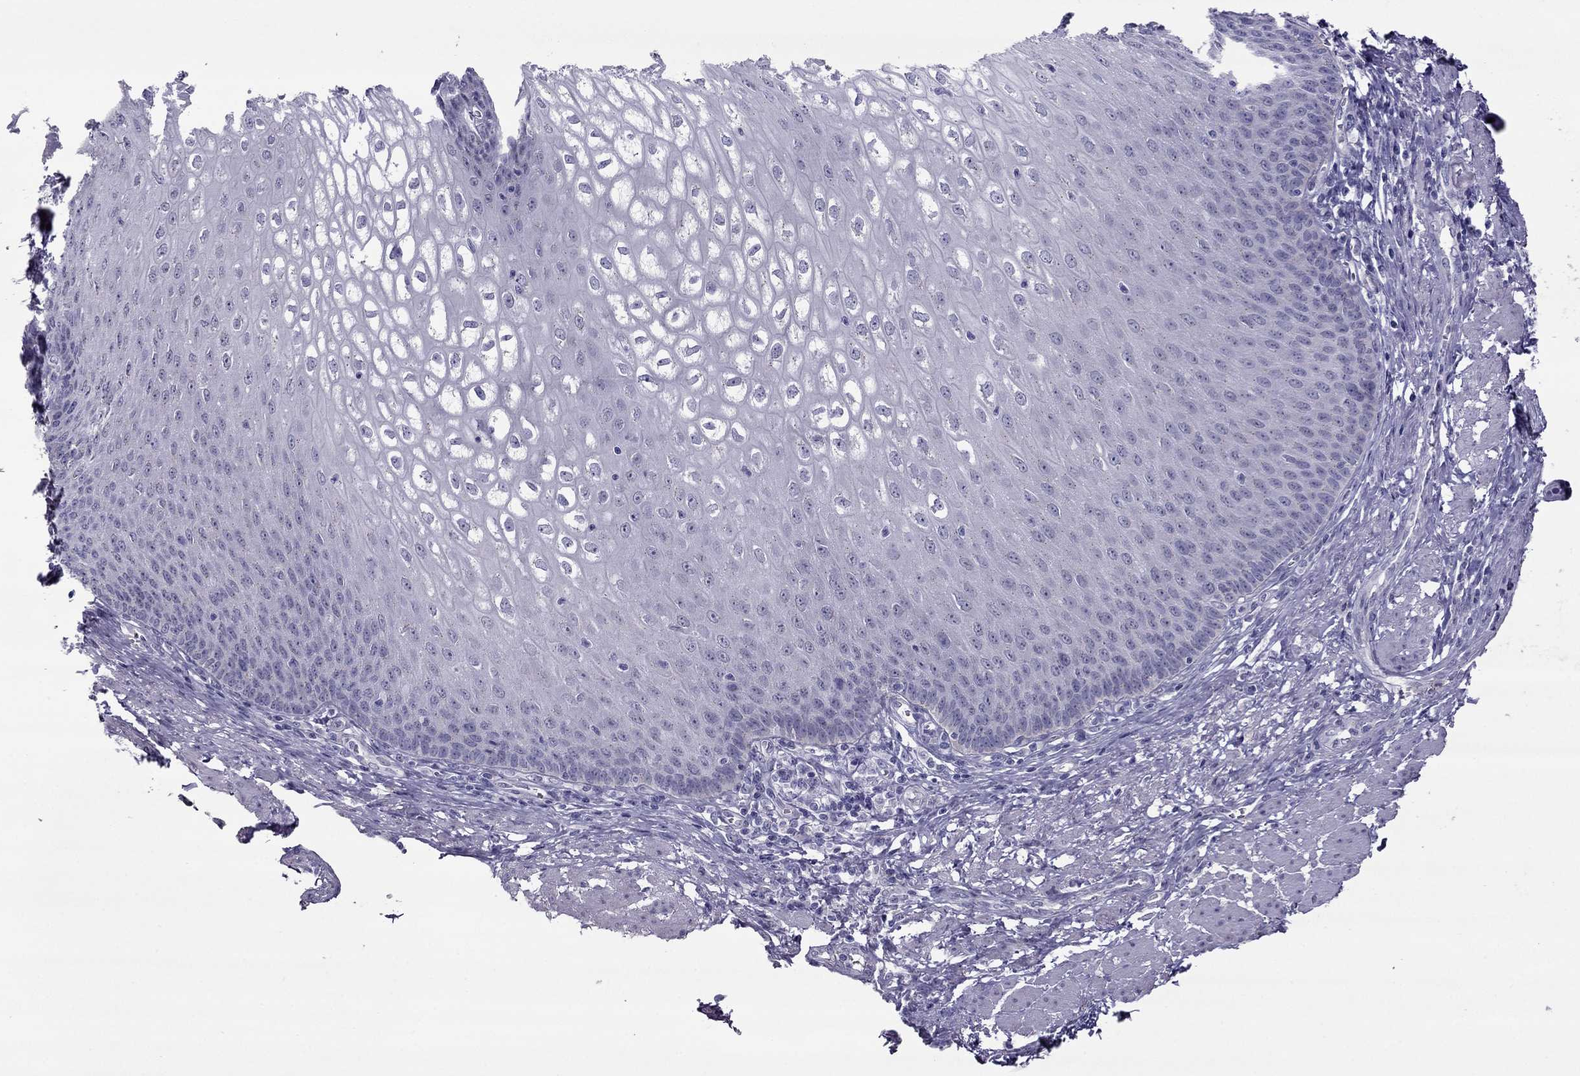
{"staining": {"intensity": "negative", "quantity": "none", "location": "none"}, "tissue": "esophagus", "cell_type": "Squamous epithelial cells", "image_type": "normal", "snomed": [{"axis": "morphology", "description": "Normal tissue, NOS"}, {"axis": "topography", "description": "Esophagus"}], "caption": "The IHC micrograph has no significant expression in squamous epithelial cells of esophagus.", "gene": "MYBPH", "patient": {"sex": "male", "age": 58}}